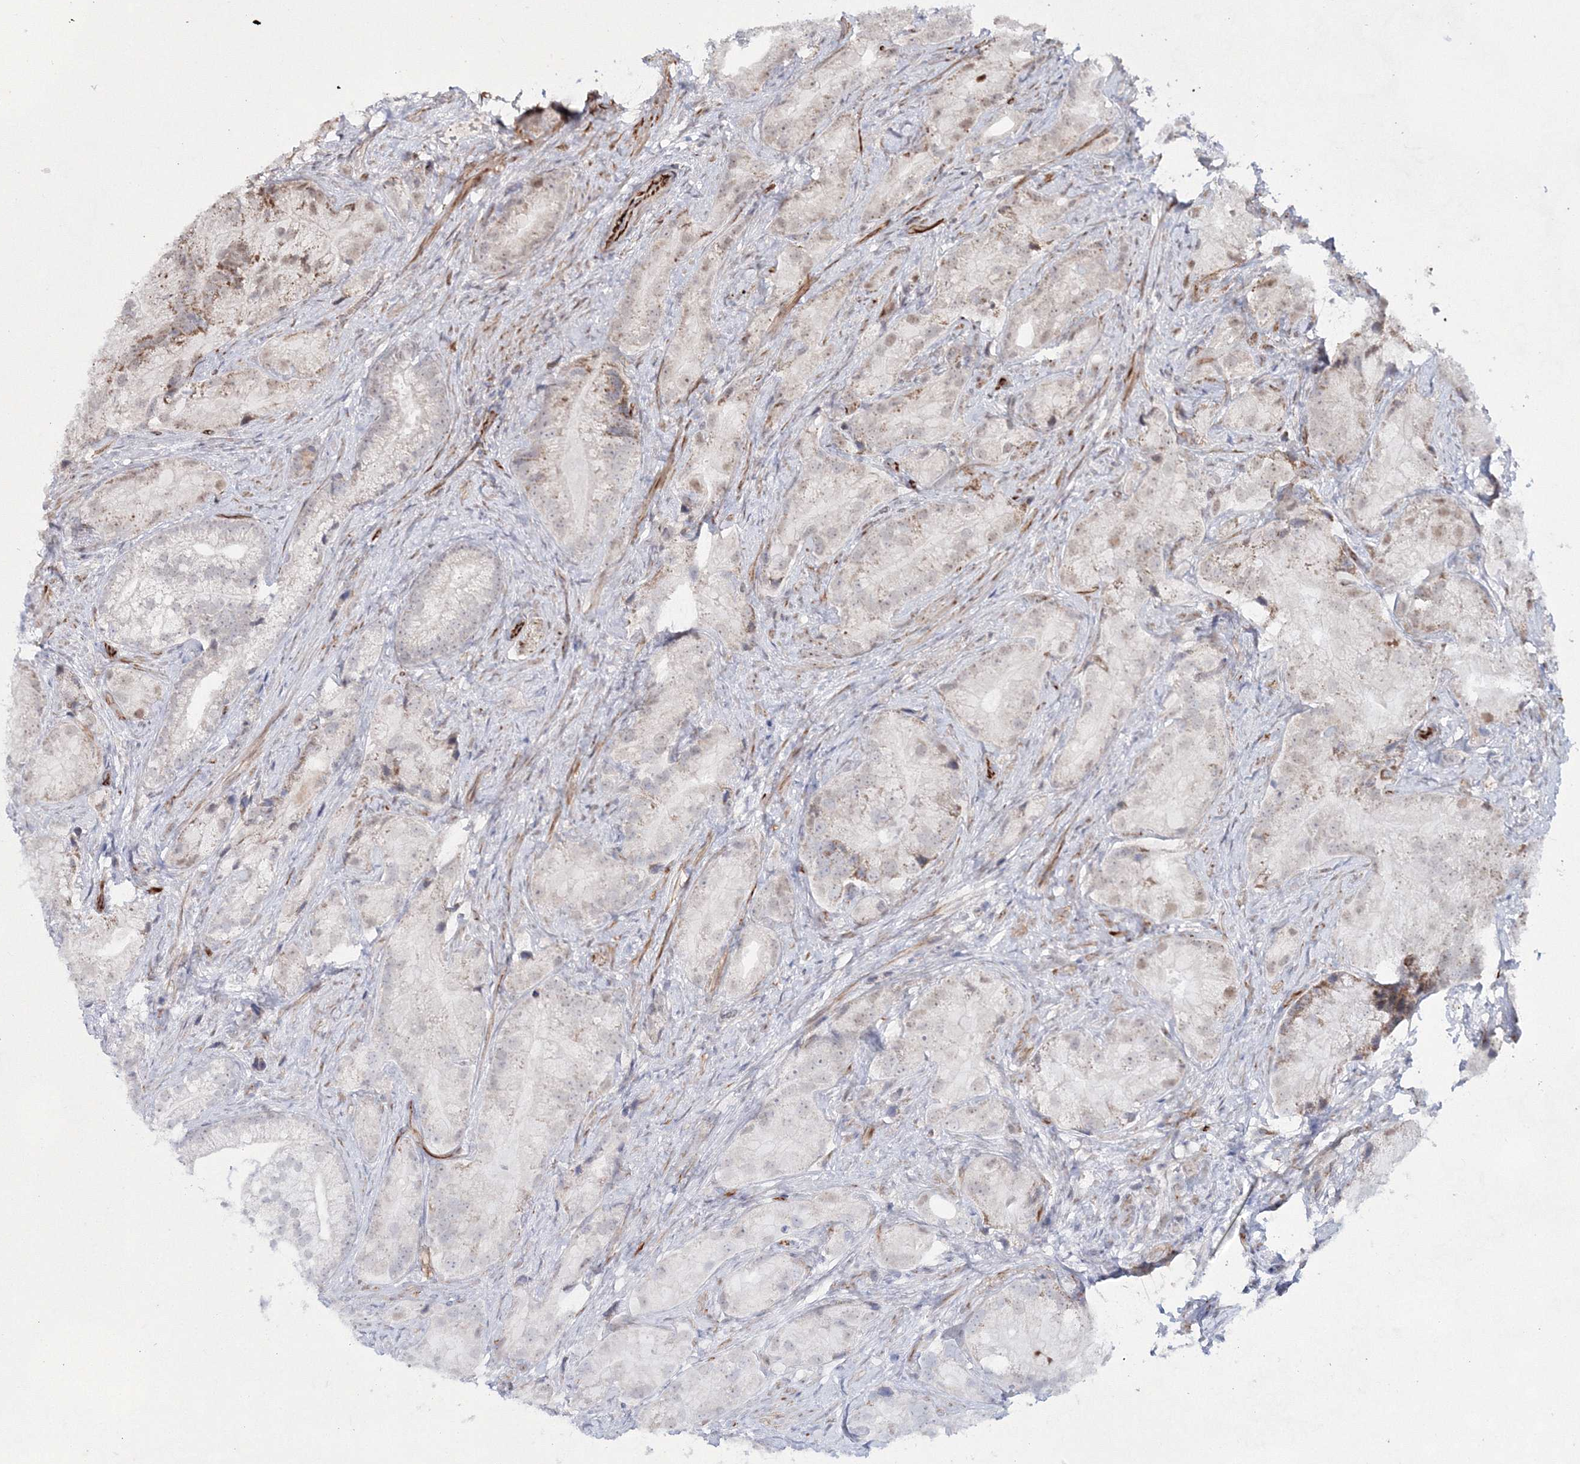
{"staining": {"intensity": "negative", "quantity": "none", "location": "none"}, "tissue": "prostate cancer", "cell_type": "Tumor cells", "image_type": "cancer", "snomed": [{"axis": "morphology", "description": "Adenocarcinoma, Low grade"}, {"axis": "topography", "description": "Prostate"}], "caption": "Human prostate cancer (adenocarcinoma (low-grade)) stained for a protein using immunohistochemistry (IHC) reveals no positivity in tumor cells.", "gene": "SNIP1", "patient": {"sex": "male", "age": 71}}